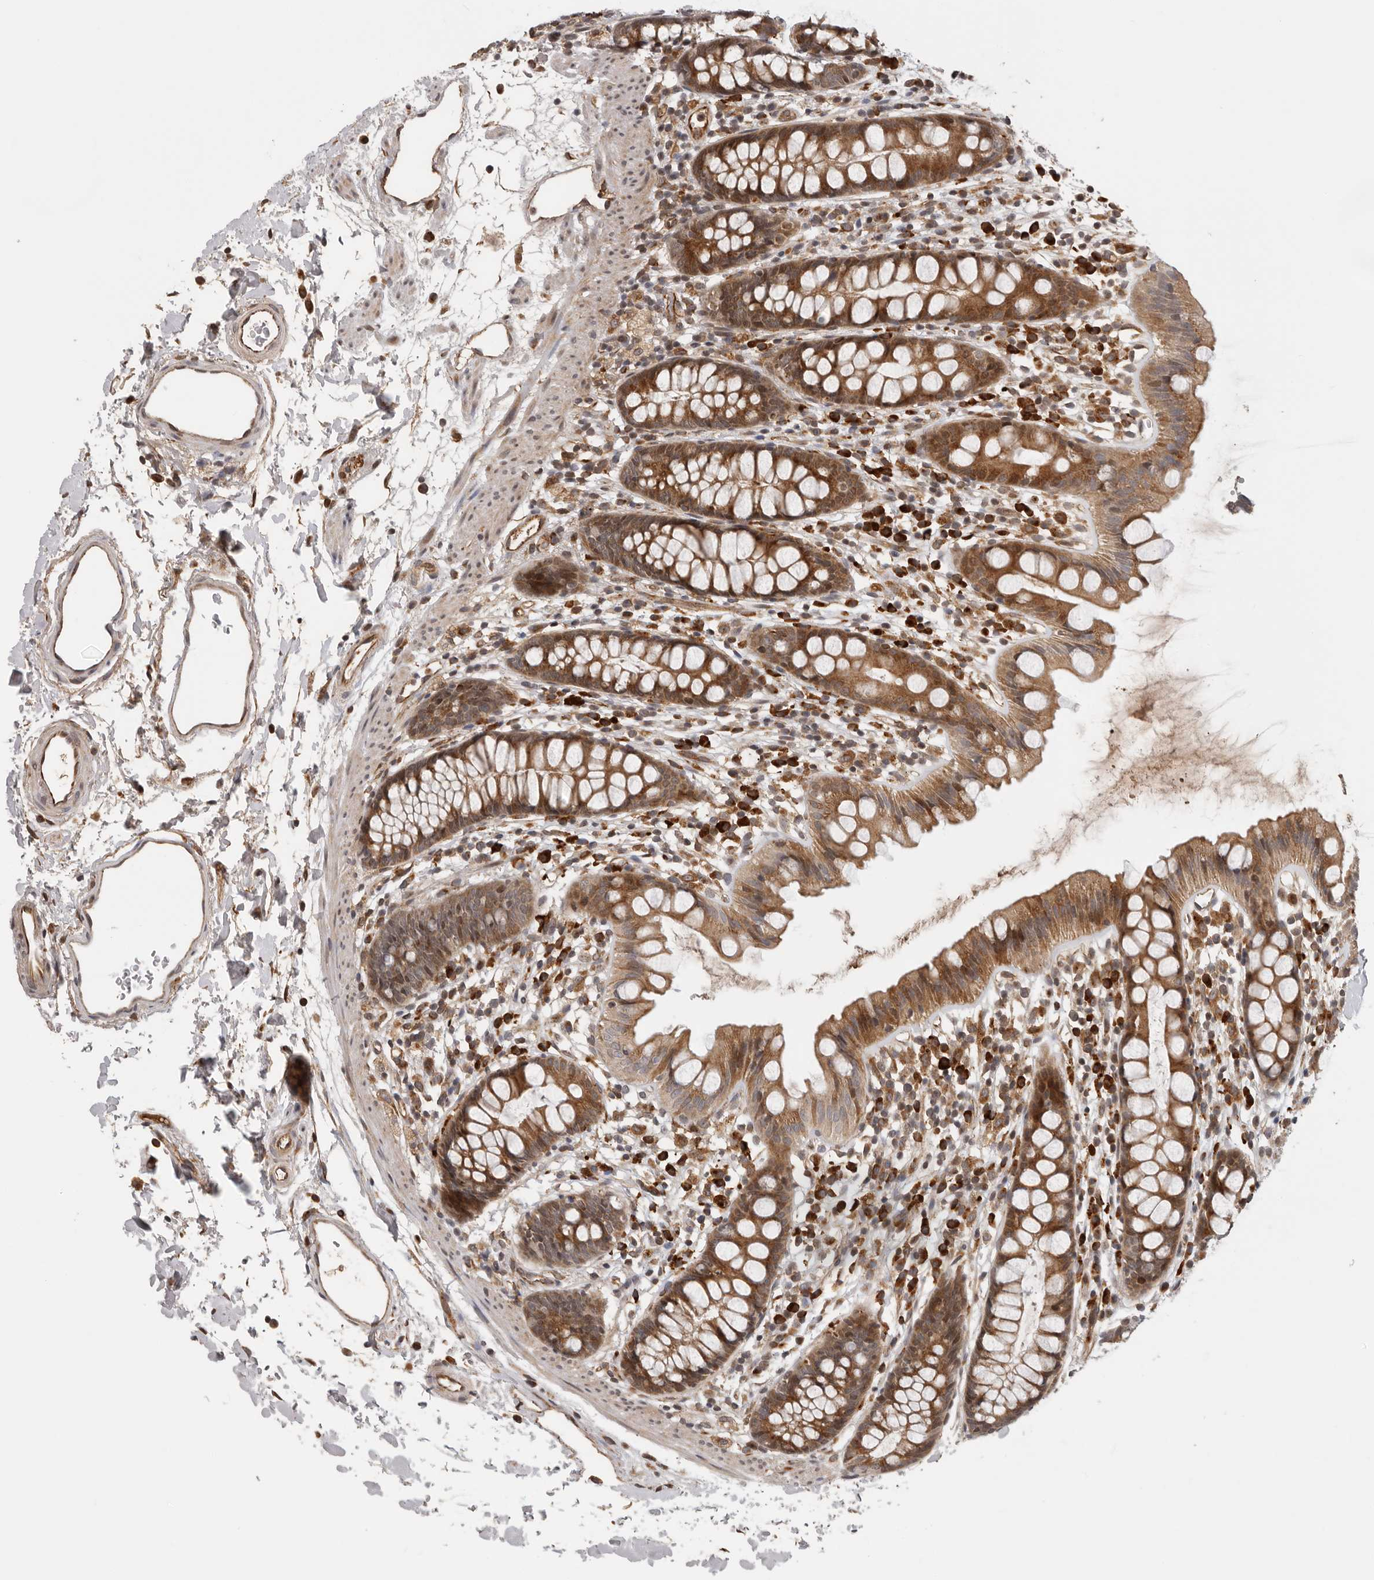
{"staining": {"intensity": "strong", "quantity": ">75%", "location": "cytoplasmic/membranous"}, "tissue": "rectum", "cell_type": "Glandular cells", "image_type": "normal", "snomed": [{"axis": "morphology", "description": "Normal tissue, NOS"}, {"axis": "topography", "description": "Rectum"}], "caption": "DAB immunohistochemical staining of unremarkable human rectum exhibits strong cytoplasmic/membranous protein positivity in approximately >75% of glandular cells.", "gene": "RNF157", "patient": {"sex": "female", "age": 65}}